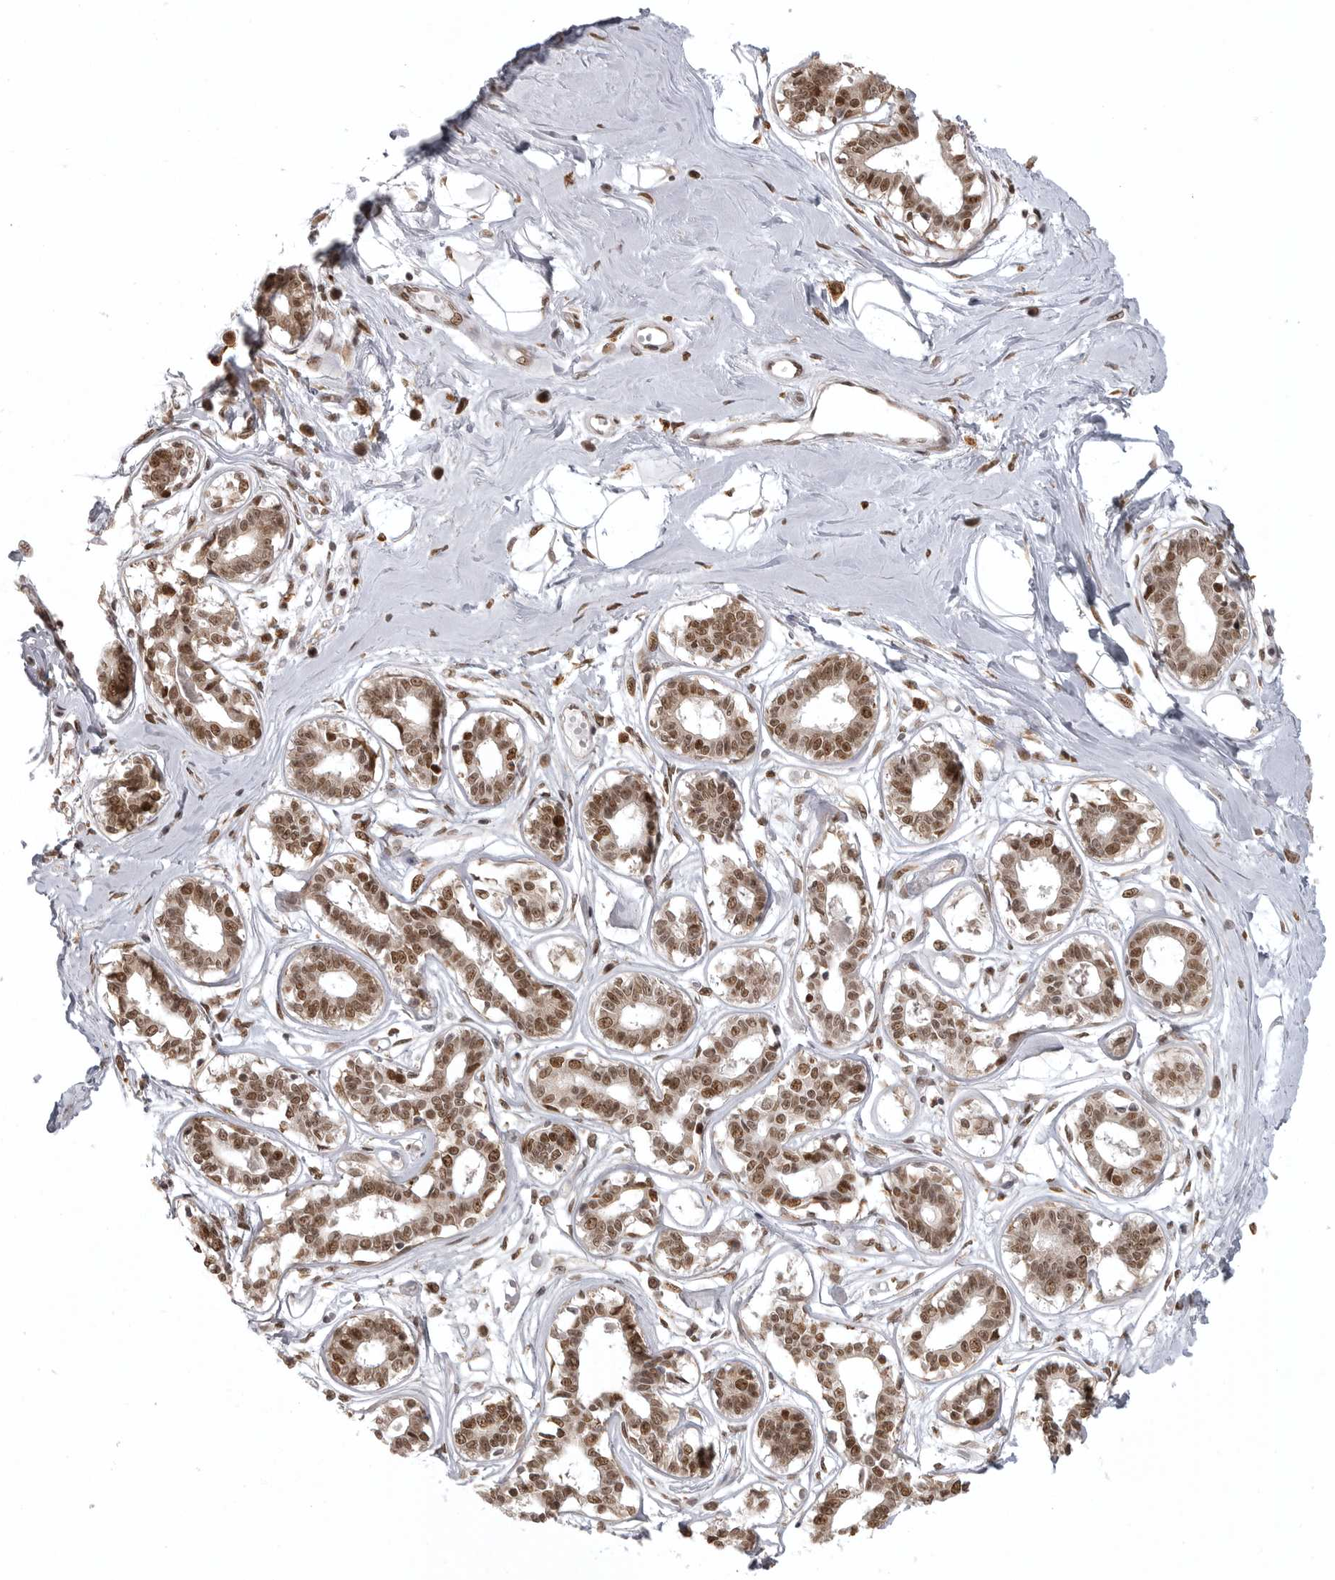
{"staining": {"intensity": "moderate", "quantity": ">75%", "location": "nuclear"}, "tissue": "breast", "cell_type": "Adipocytes", "image_type": "normal", "snomed": [{"axis": "morphology", "description": "Normal tissue, NOS"}, {"axis": "topography", "description": "Breast"}], "caption": "Brown immunohistochemical staining in unremarkable breast demonstrates moderate nuclear expression in about >75% of adipocytes. (DAB IHC, brown staining for protein, blue staining for nuclei).", "gene": "ISG20L2", "patient": {"sex": "female", "age": 45}}